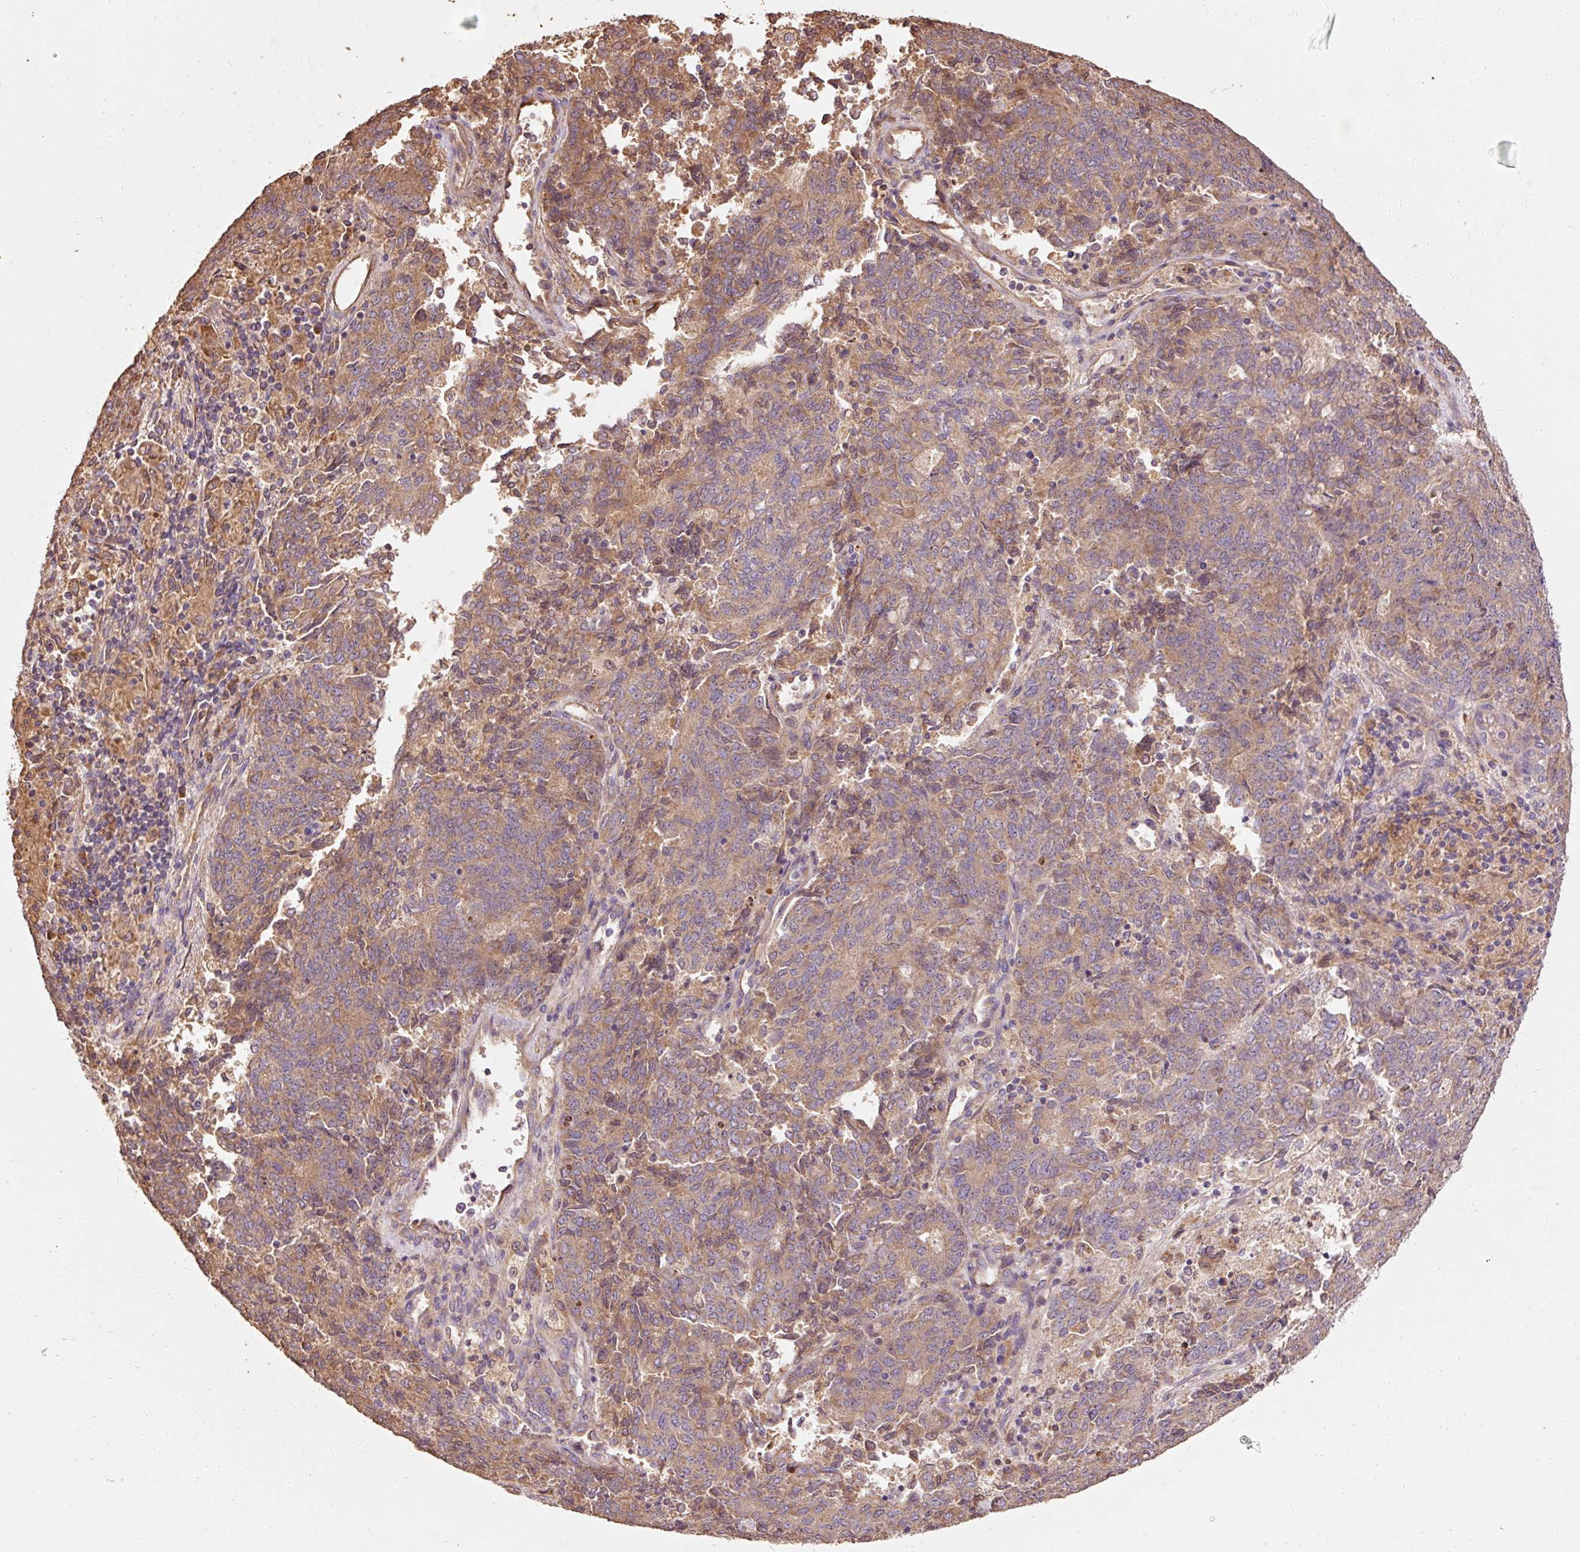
{"staining": {"intensity": "moderate", "quantity": ">75%", "location": "cytoplasmic/membranous"}, "tissue": "endometrial cancer", "cell_type": "Tumor cells", "image_type": "cancer", "snomed": [{"axis": "morphology", "description": "Adenocarcinoma, NOS"}, {"axis": "topography", "description": "Endometrium"}], "caption": "Immunohistochemical staining of human adenocarcinoma (endometrial) shows medium levels of moderate cytoplasmic/membranous protein positivity in about >75% of tumor cells. Nuclei are stained in blue.", "gene": "EFHC1", "patient": {"sex": "female", "age": 80}}